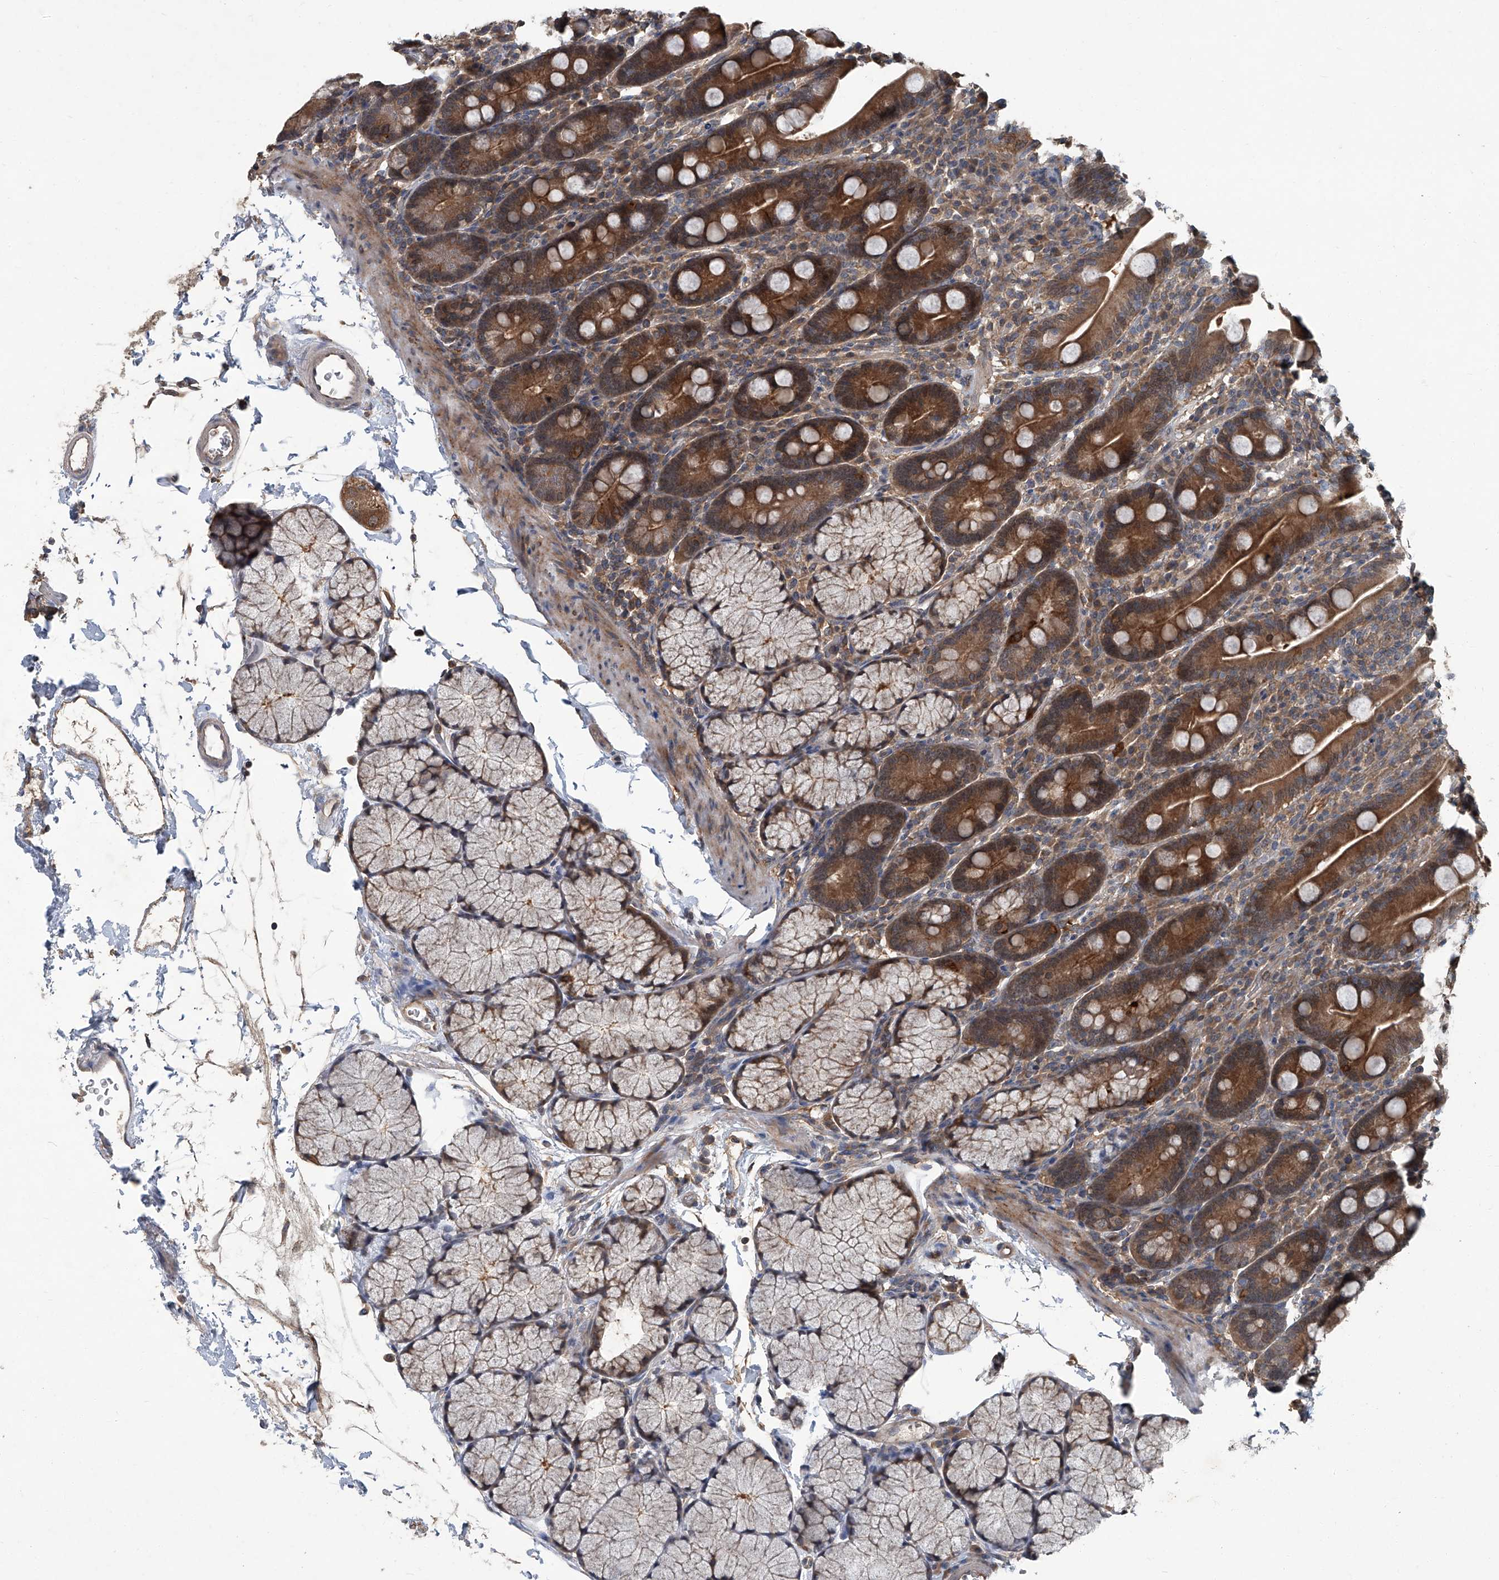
{"staining": {"intensity": "moderate", "quantity": ">75%", "location": "cytoplasmic/membranous,nuclear"}, "tissue": "duodenum", "cell_type": "Glandular cells", "image_type": "normal", "snomed": [{"axis": "morphology", "description": "Normal tissue, NOS"}, {"axis": "topography", "description": "Duodenum"}], "caption": "An immunohistochemistry (IHC) image of benign tissue is shown. Protein staining in brown highlights moderate cytoplasmic/membranous,nuclear positivity in duodenum within glandular cells. Immunohistochemistry stains the protein of interest in brown and the nuclei are stained blue.", "gene": "ANKRD34A", "patient": {"sex": "male", "age": 35}}